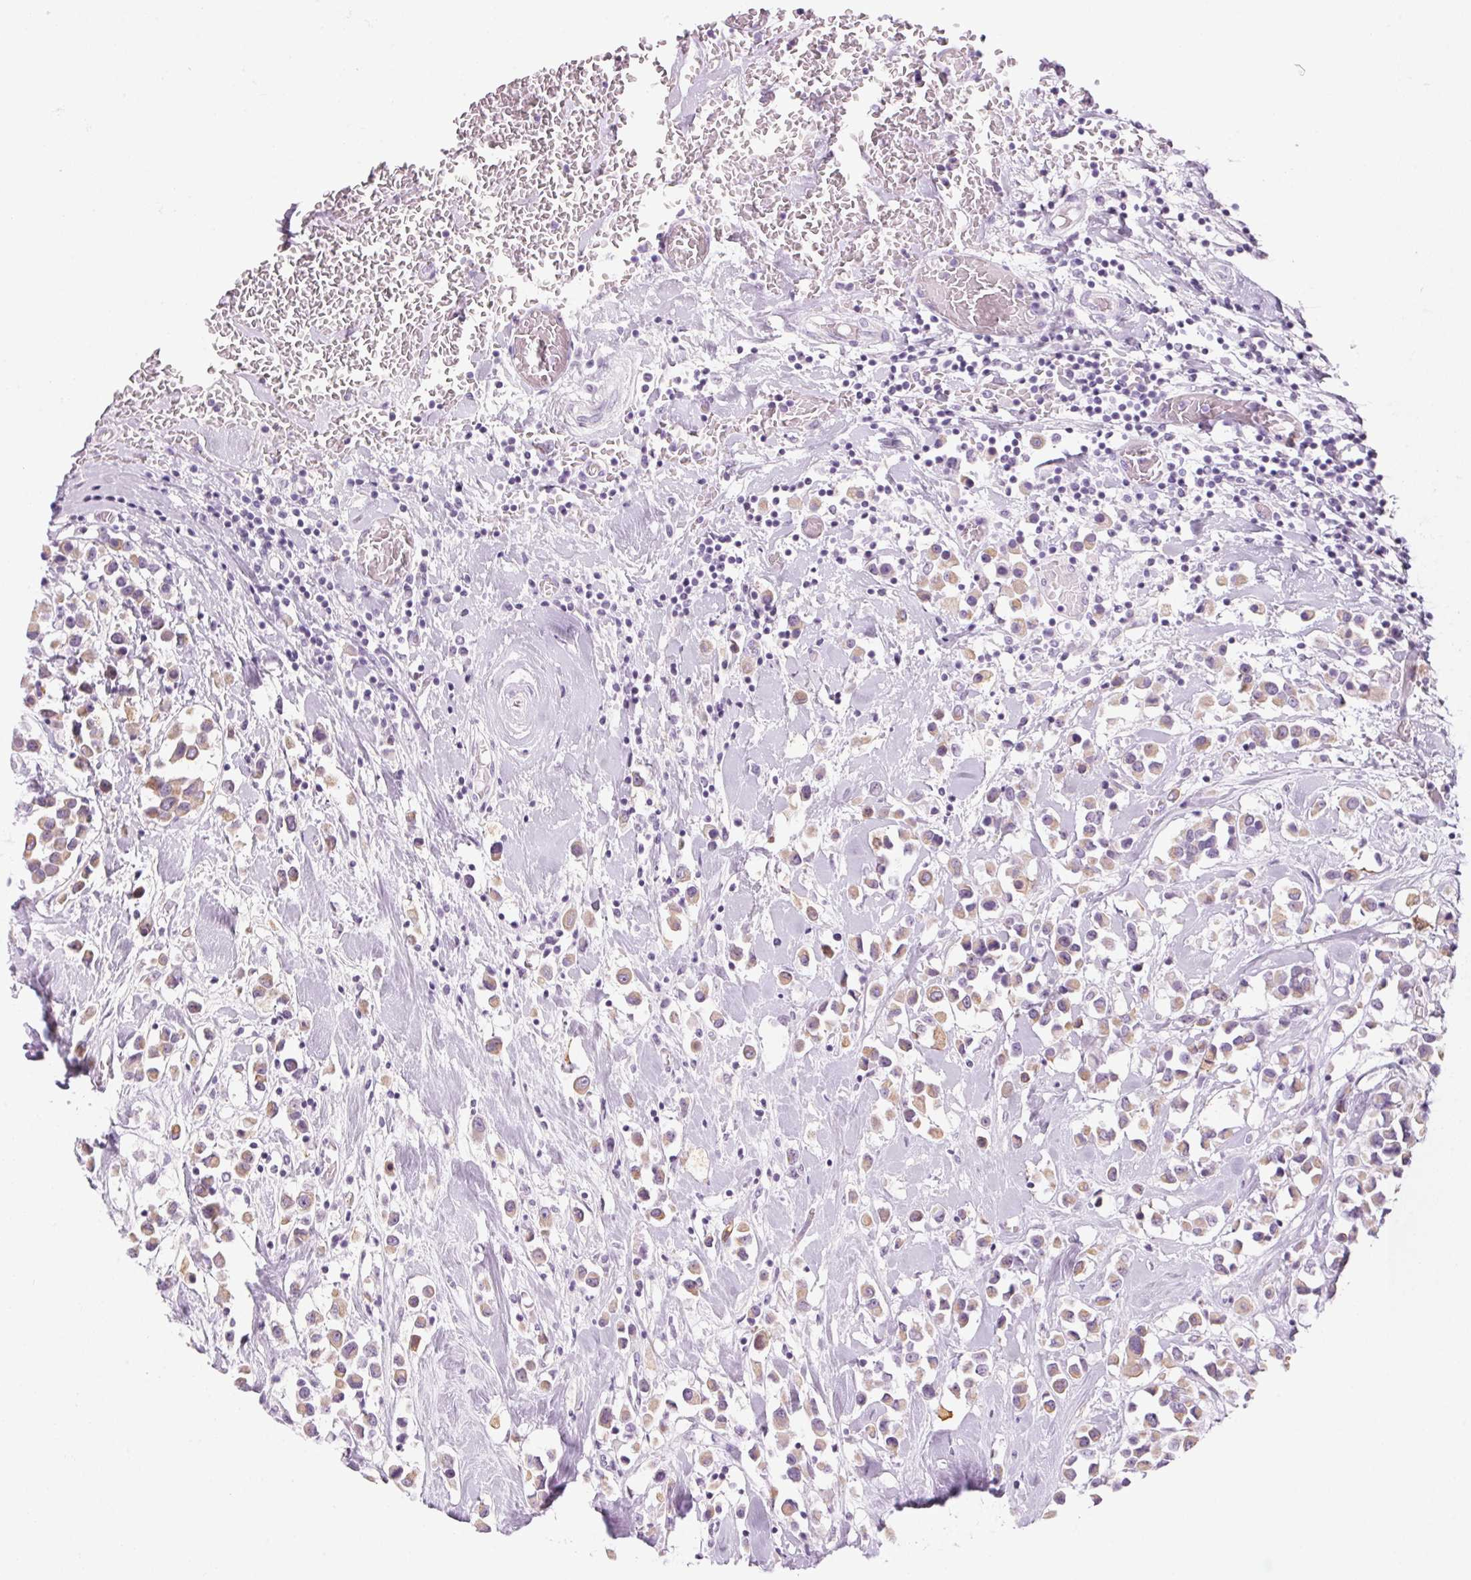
{"staining": {"intensity": "weak", "quantity": ">75%", "location": "cytoplasmic/membranous"}, "tissue": "breast cancer", "cell_type": "Tumor cells", "image_type": "cancer", "snomed": [{"axis": "morphology", "description": "Duct carcinoma"}, {"axis": "topography", "description": "Breast"}], "caption": "An image of human breast infiltrating ductal carcinoma stained for a protein reveals weak cytoplasmic/membranous brown staining in tumor cells.", "gene": "RPTN", "patient": {"sex": "female", "age": 61}}